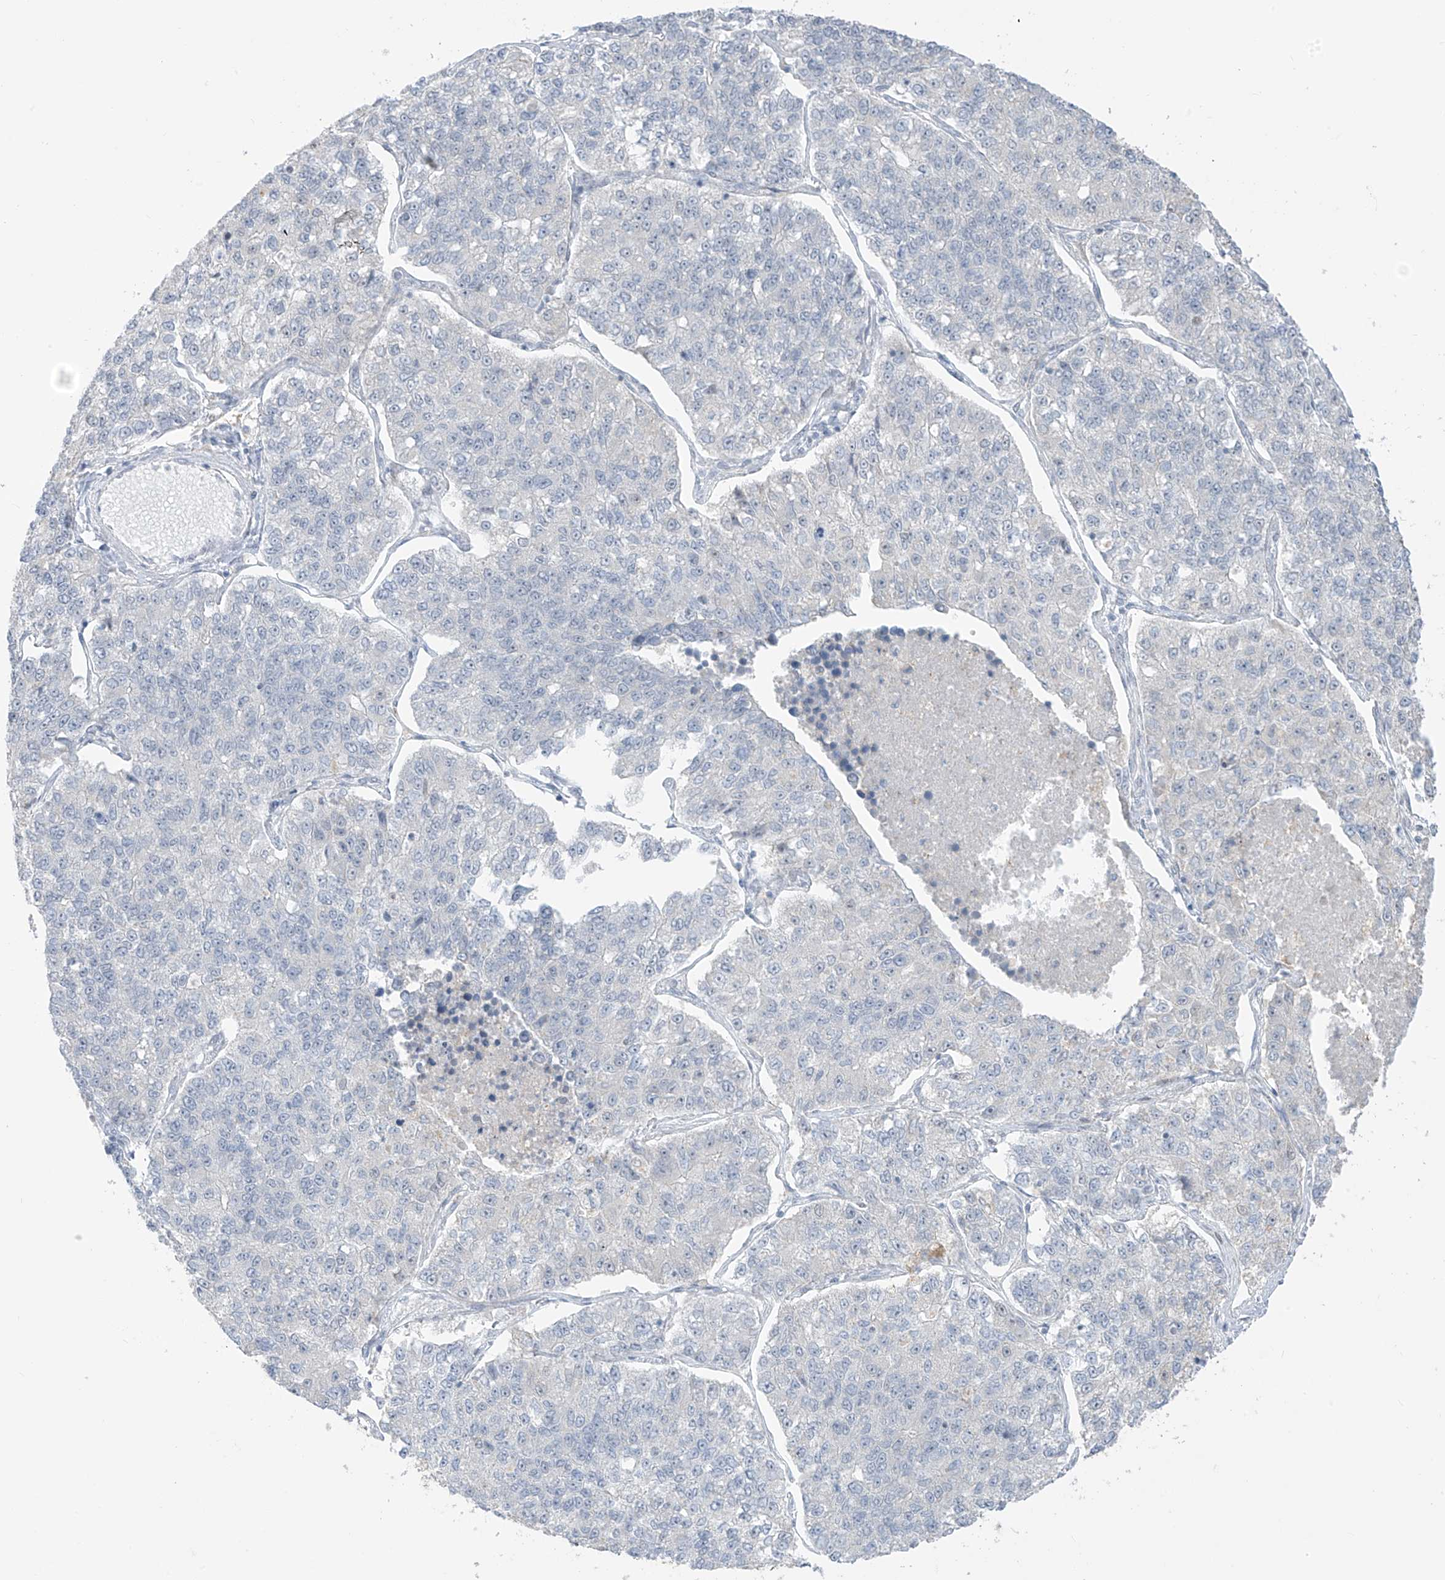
{"staining": {"intensity": "negative", "quantity": "none", "location": "none"}, "tissue": "lung cancer", "cell_type": "Tumor cells", "image_type": "cancer", "snomed": [{"axis": "morphology", "description": "Adenocarcinoma, NOS"}, {"axis": "topography", "description": "Lung"}], "caption": "Human lung cancer stained for a protein using immunohistochemistry demonstrates no staining in tumor cells.", "gene": "ASPRV1", "patient": {"sex": "male", "age": 49}}